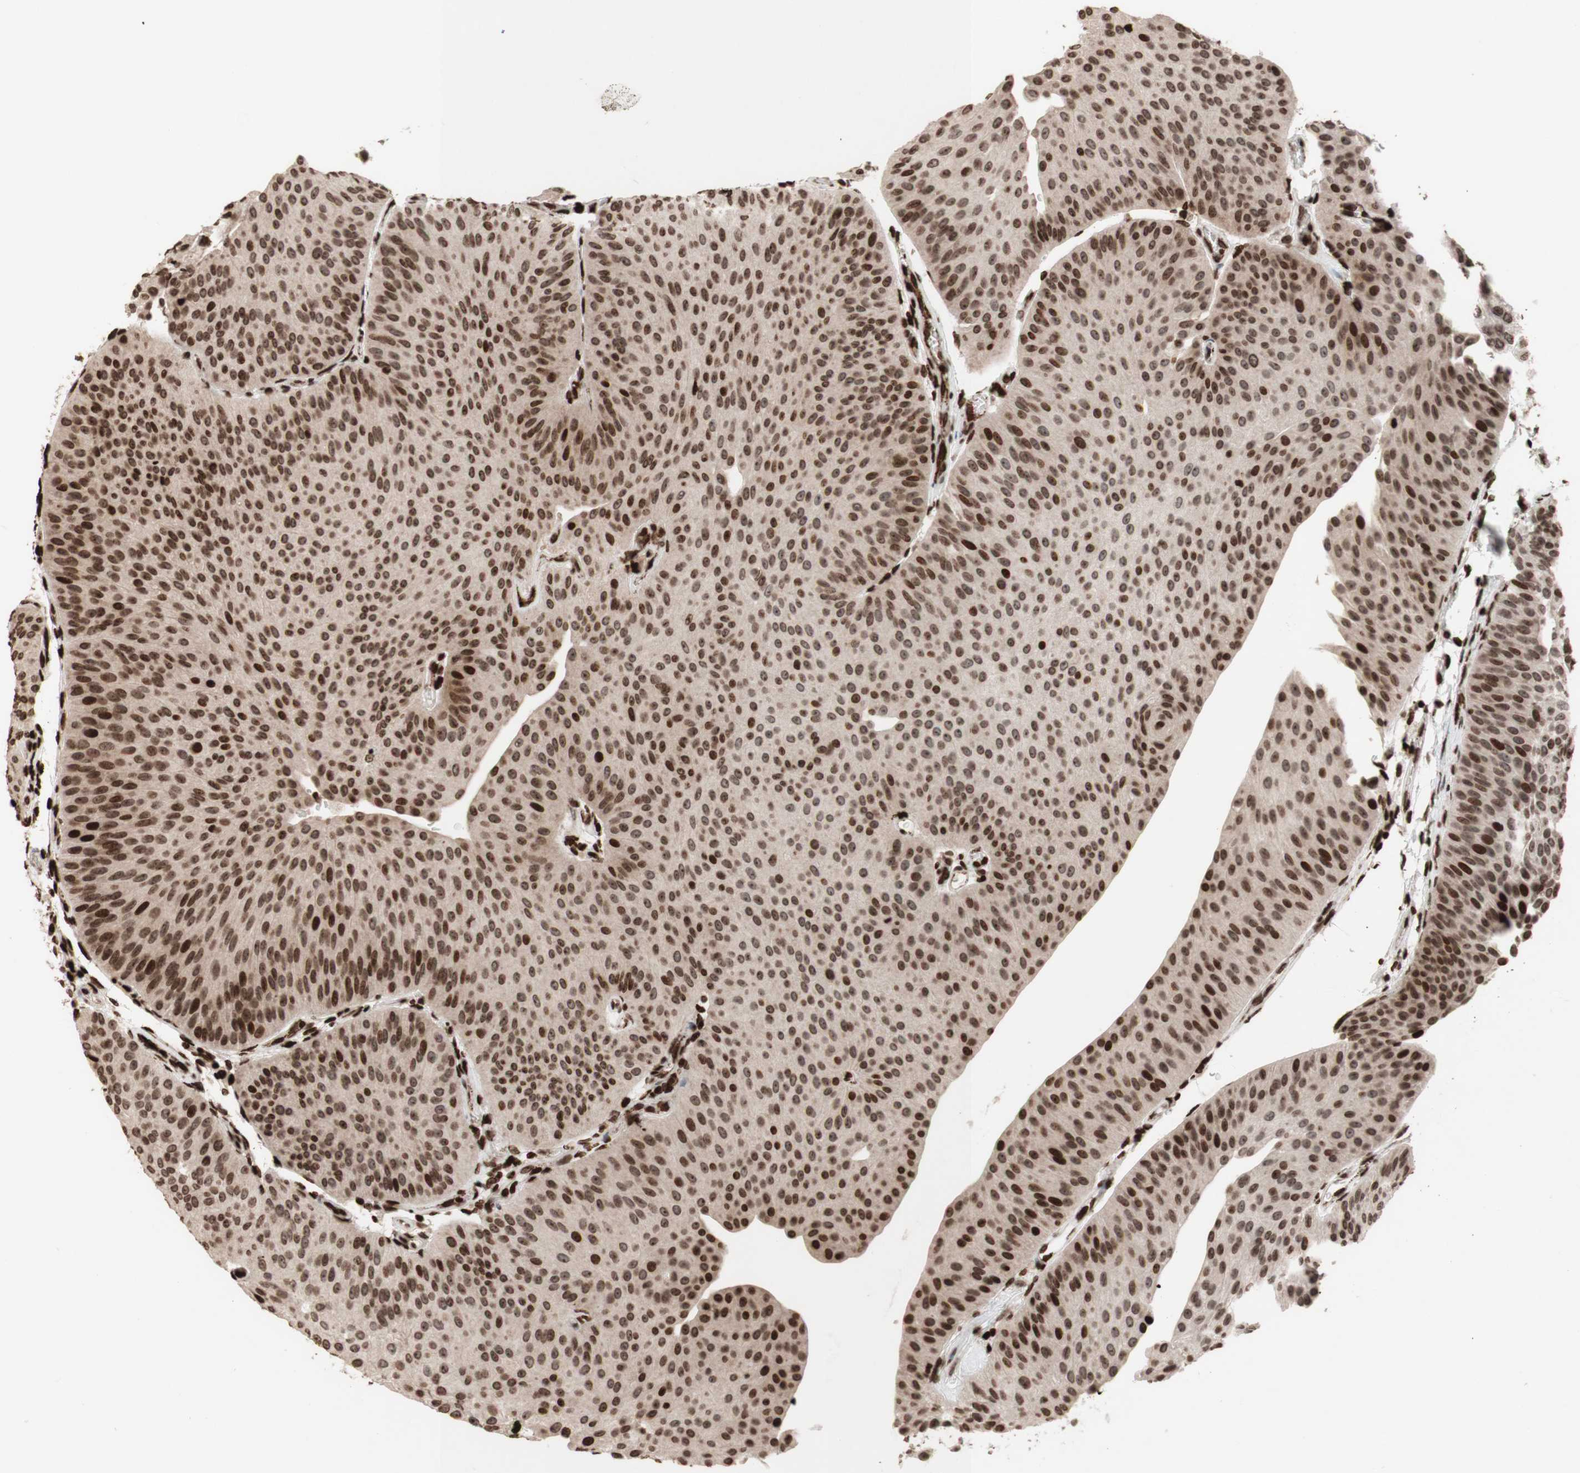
{"staining": {"intensity": "strong", "quantity": "25%-75%", "location": "nuclear"}, "tissue": "urothelial cancer", "cell_type": "Tumor cells", "image_type": "cancer", "snomed": [{"axis": "morphology", "description": "Urothelial carcinoma, Low grade"}, {"axis": "topography", "description": "Urinary bladder"}], "caption": "An IHC image of tumor tissue is shown. Protein staining in brown highlights strong nuclear positivity in urothelial cancer within tumor cells. Nuclei are stained in blue.", "gene": "NCAPD2", "patient": {"sex": "female", "age": 60}}